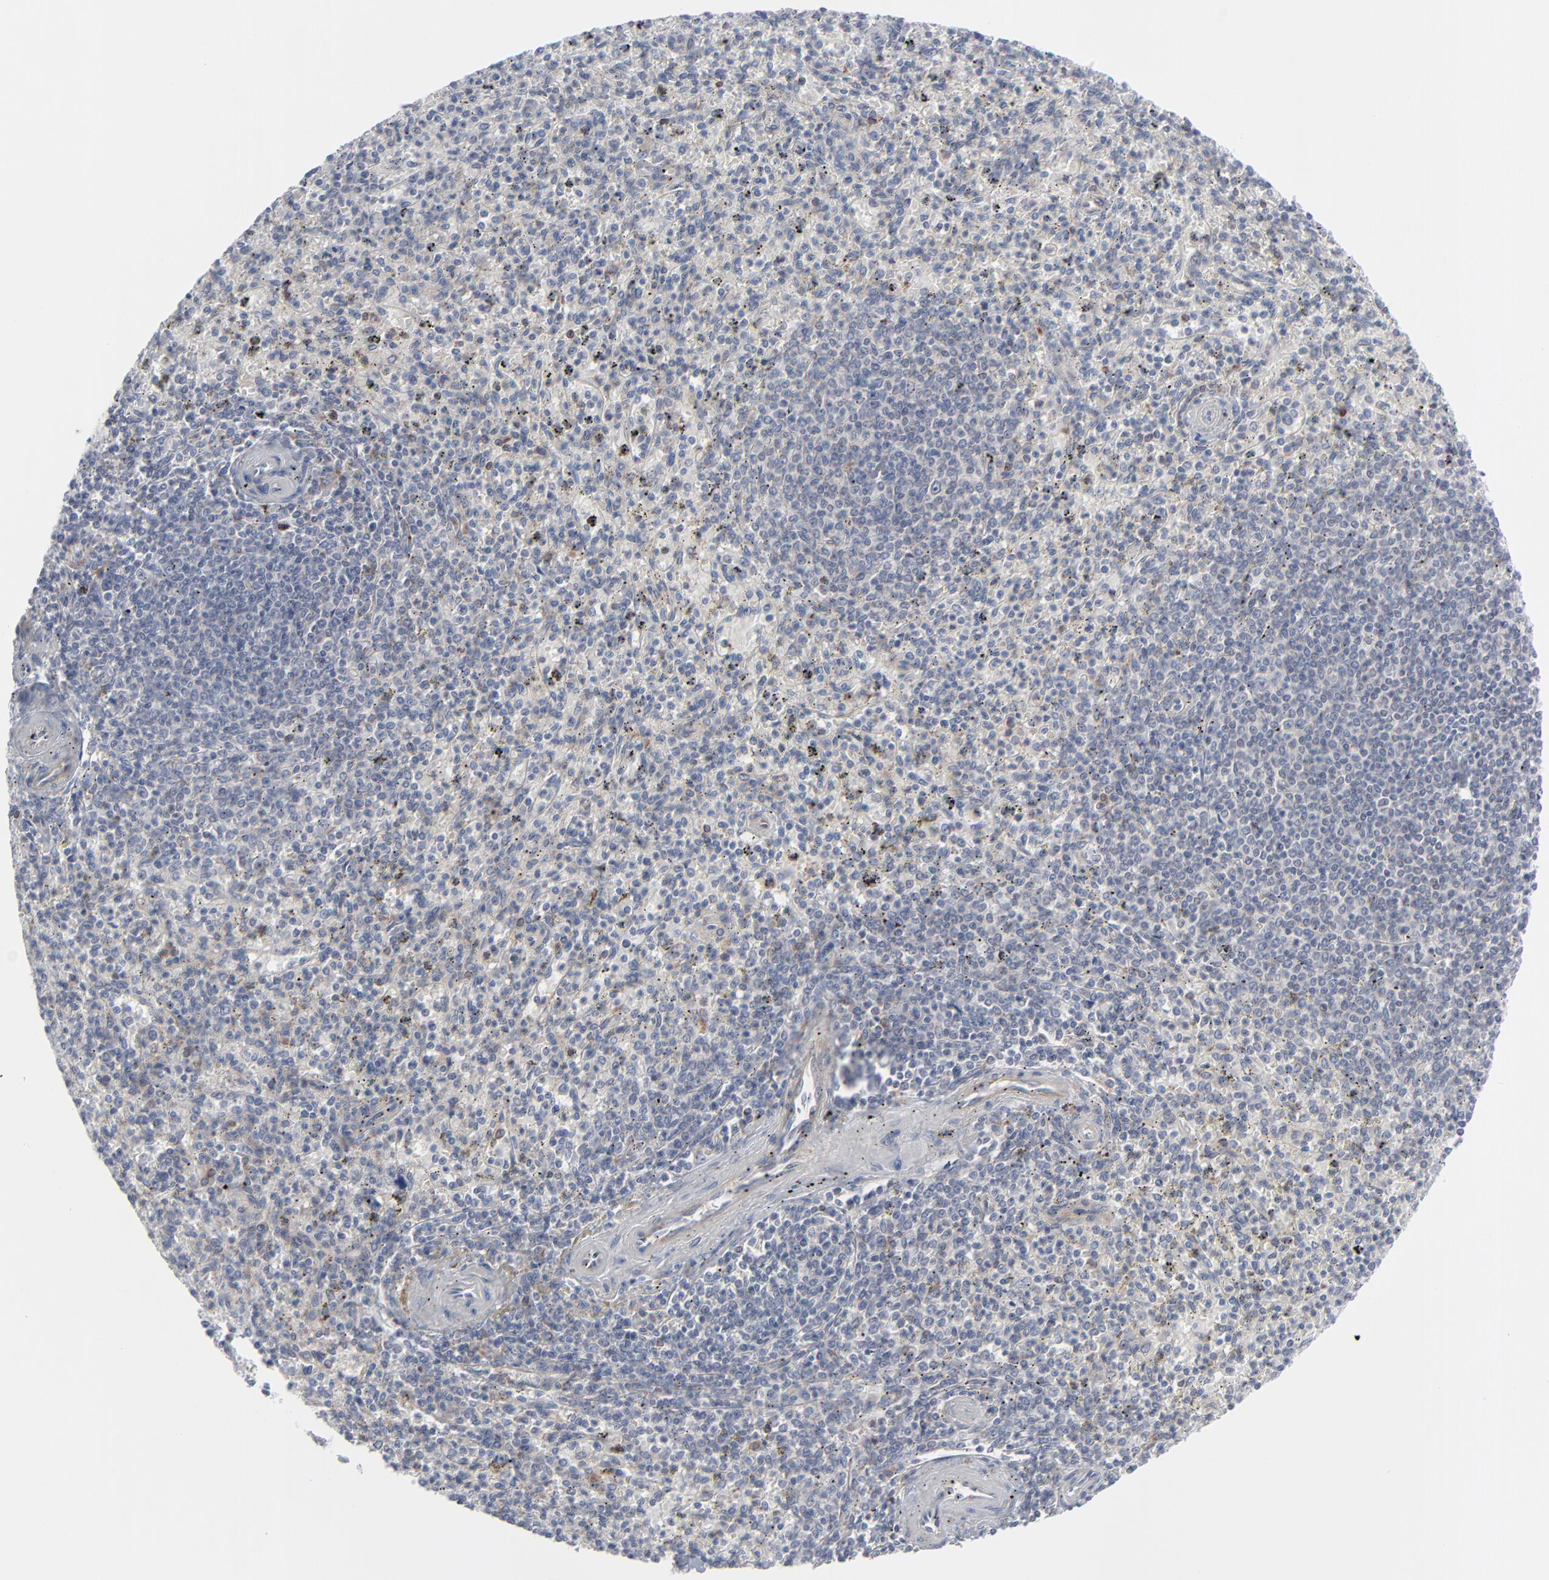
{"staining": {"intensity": "negative", "quantity": "none", "location": "none"}, "tissue": "spleen", "cell_type": "Cells in red pulp", "image_type": "normal", "snomed": [{"axis": "morphology", "description": "Normal tissue, NOS"}, {"axis": "topography", "description": "Spleen"}], "caption": "Cells in red pulp show no significant protein staining in benign spleen. (DAB (3,3'-diaminobenzidine) IHC with hematoxylin counter stain).", "gene": "KDSR", "patient": {"sex": "male", "age": 72}}